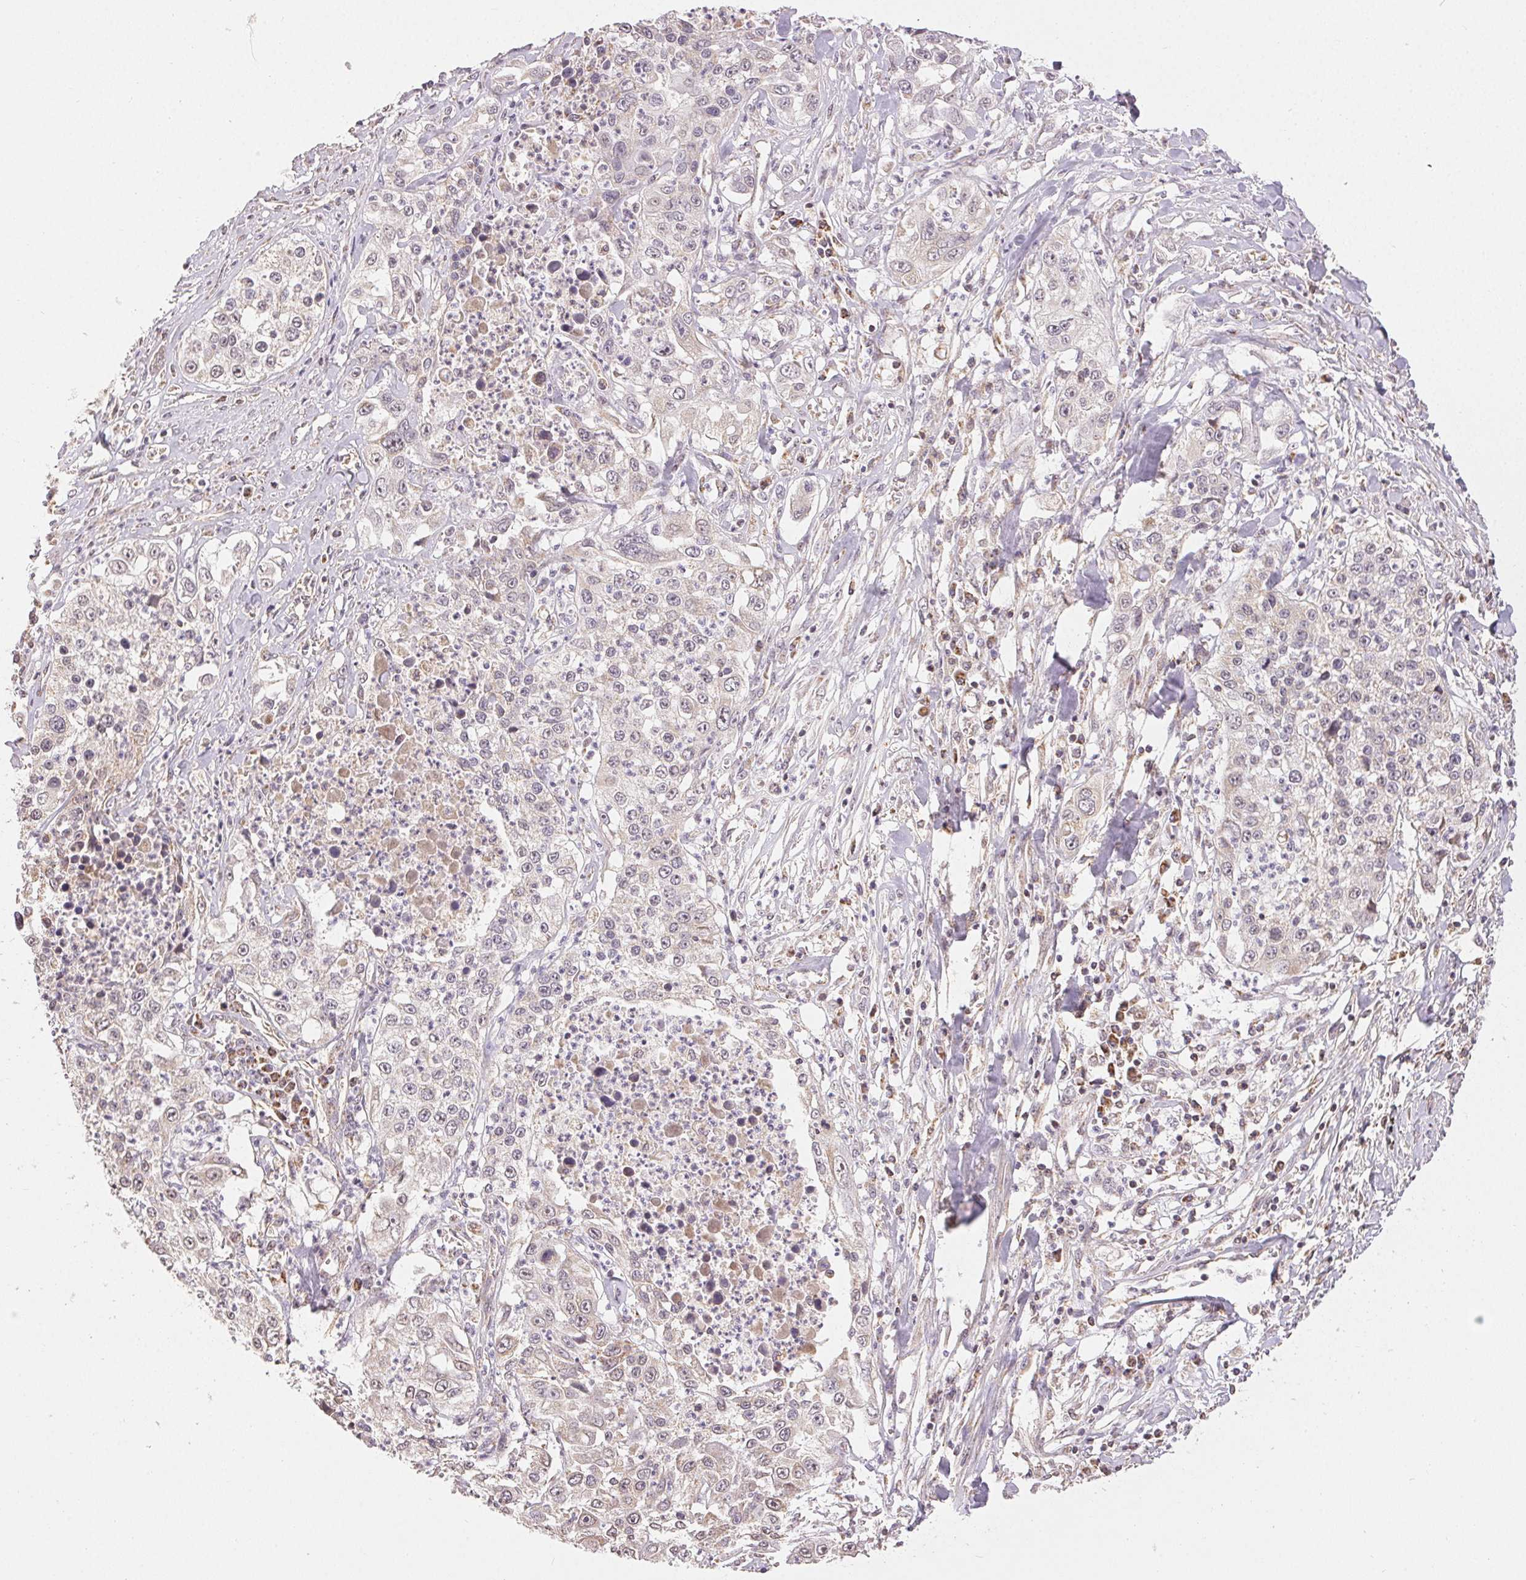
{"staining": {"intensity": "weak", "quantity": "25%-75%", "location": "cytoplasmic/membranous"}, "tissue": "lung cancer", "cell_type": "Tumor cells", "image_type": "cancer", "snomed": [{"axis": "morphology", "description": "Squamous cell carcinoma, NOS"}, {"axis": "morphology", "description": "Squamous cell carcinoma, metastatic, NOS"}, {"axis": "topography", "description": "Lung"}, {"axis": "topography", "description": "Pleura, NOS"}], "caption": "This histopathology image demonstrates immunohistochemistry staining of lung cancer (squamous cell carcinoma), with low weak cytoplasmic/membranous staining in about 25%-75% of tumor cells.", "gene": "CLASP1", "patient": {"sex": "male", "age": 72}}